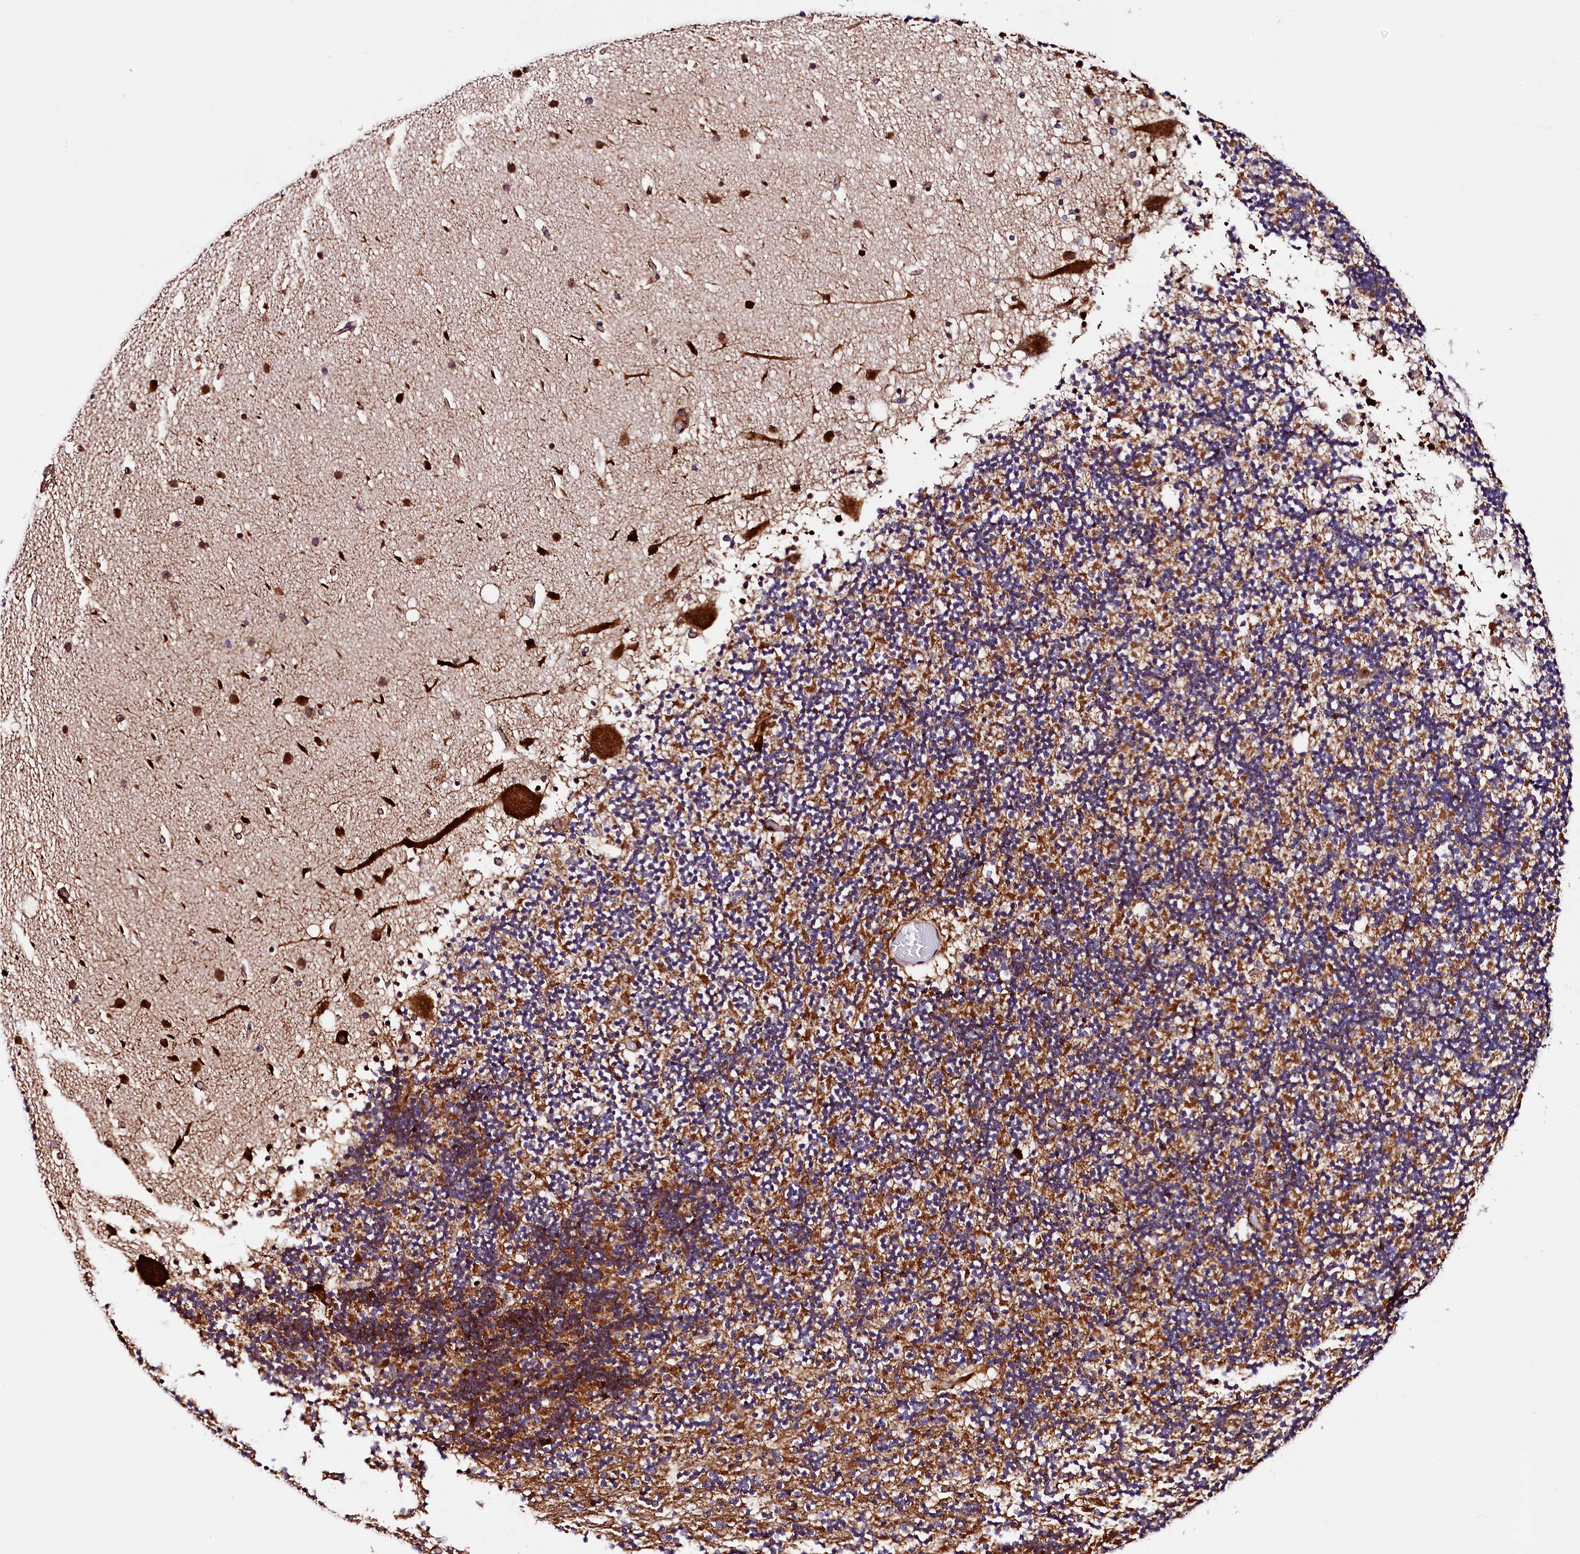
{"staining": {"intensity": "moderate", "quantity": "25%-75%", "location": "cytoplasmic/membranous"}, "tissue": "cerebellum", "cell_type": "Cells in granular layer", "image_type": "normal", "snomed": [{"axis": "morphology", "description": "Normal tissue, NOS"}, {"axis": "topography", "description": "Cerebellum"}], "caption": "Unremarkable cerebellum displays moderate cytoplasmic/membranous positivity in about 25%-75% of cells in granular layer.", "gene": "TRMT112", "patient": {"sex": "male", "age": 57}}